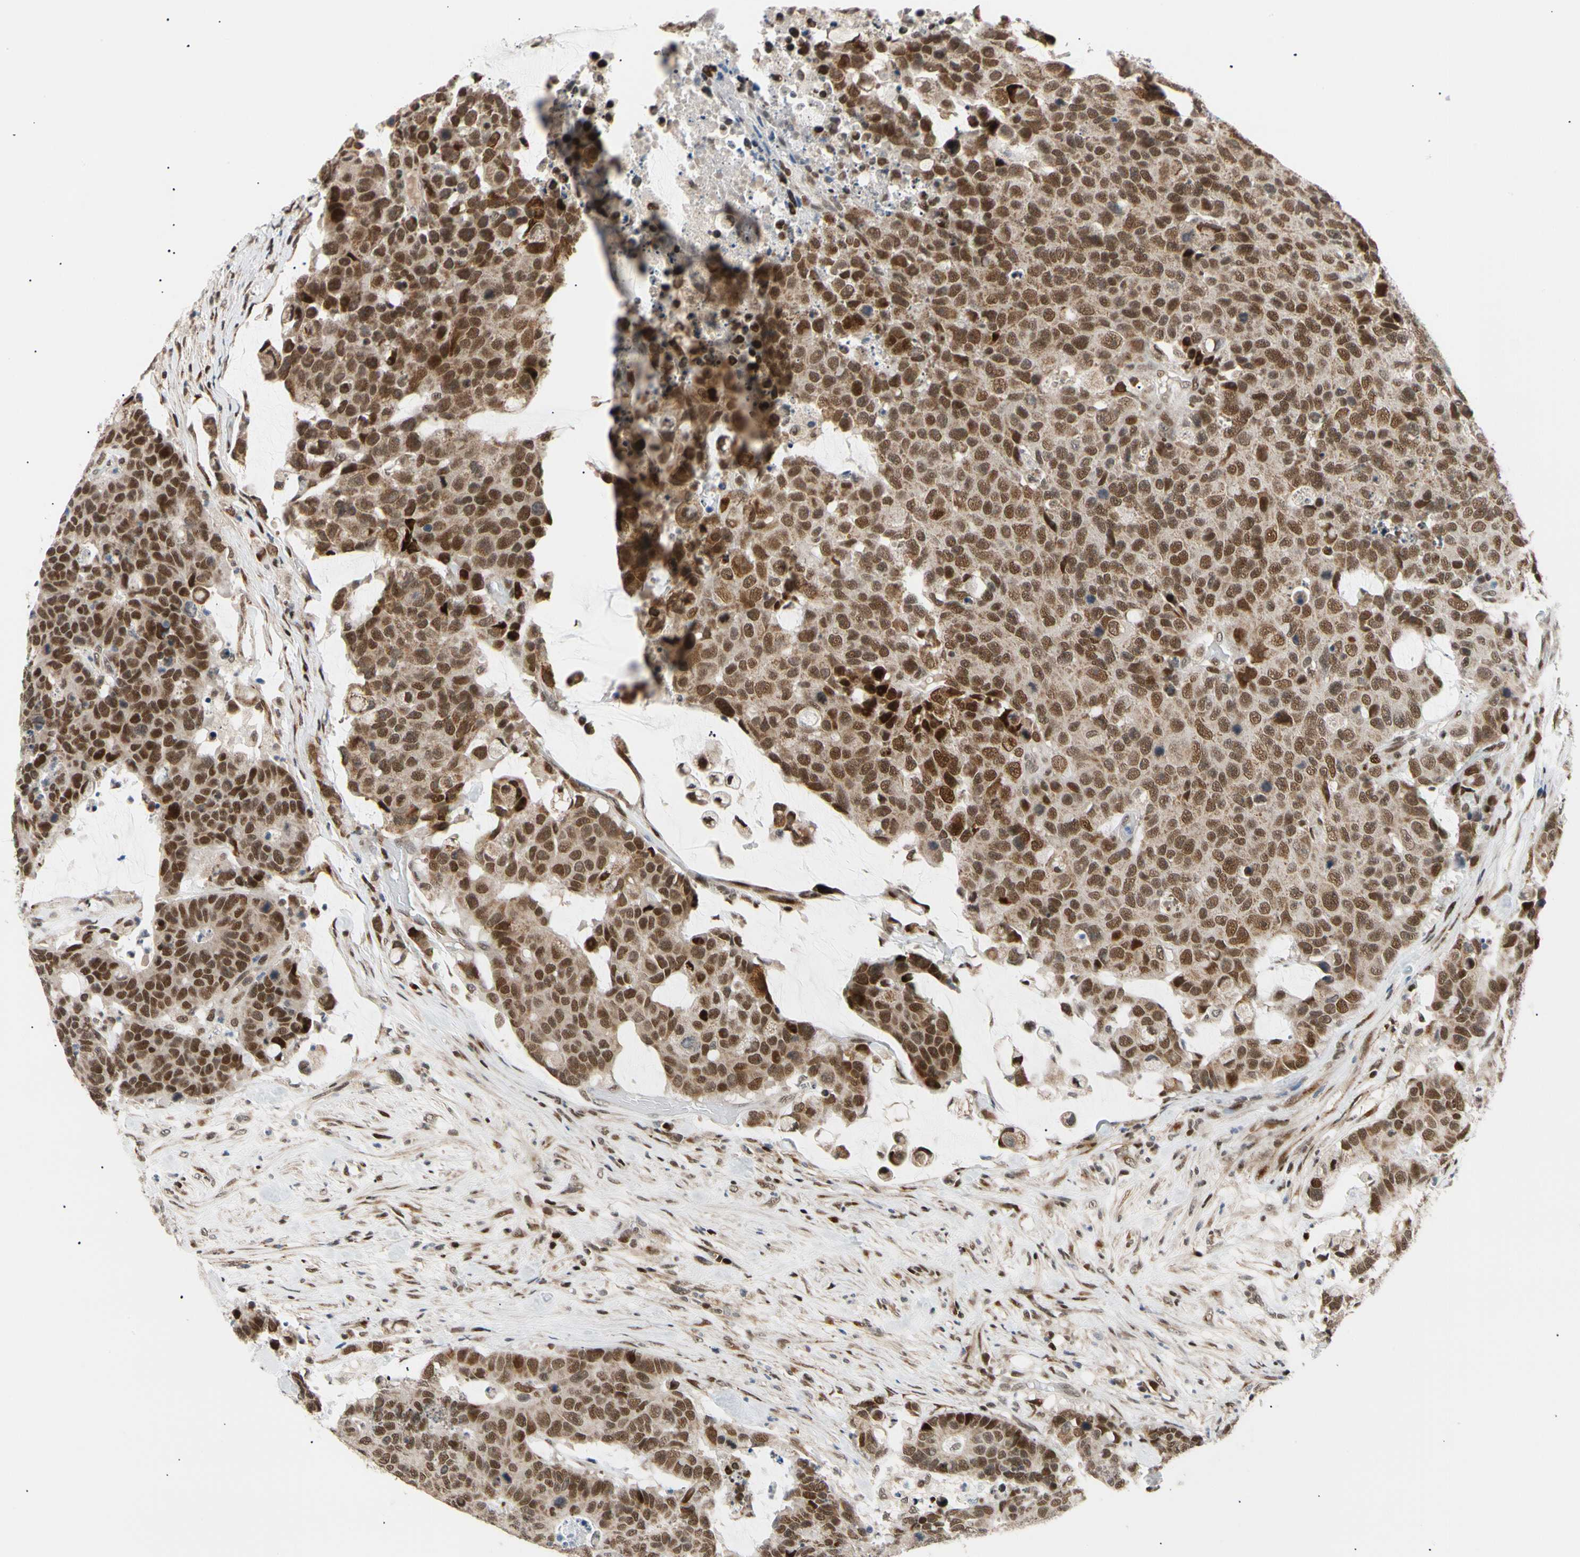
{"staining": {"intensity": "moderate", "quantity": ">75%", "location": "nuclear"}, "tissue": "colorectal cancer", "cell_type": "Tumor cells", "image_type": "cancer", "snomed": [{"axis": "morphology", "description": "Adenocarcinoma, NOS"}, {"axis": "topography", "description": "Colon"}], "caption": "The image displays staining of colorectal adenocarcinoma, revealing moderate nuclear protein staining (brown color) within tumor cells.", "gene": "E2F1", "patient": {"sex": "female", "age": 86}}